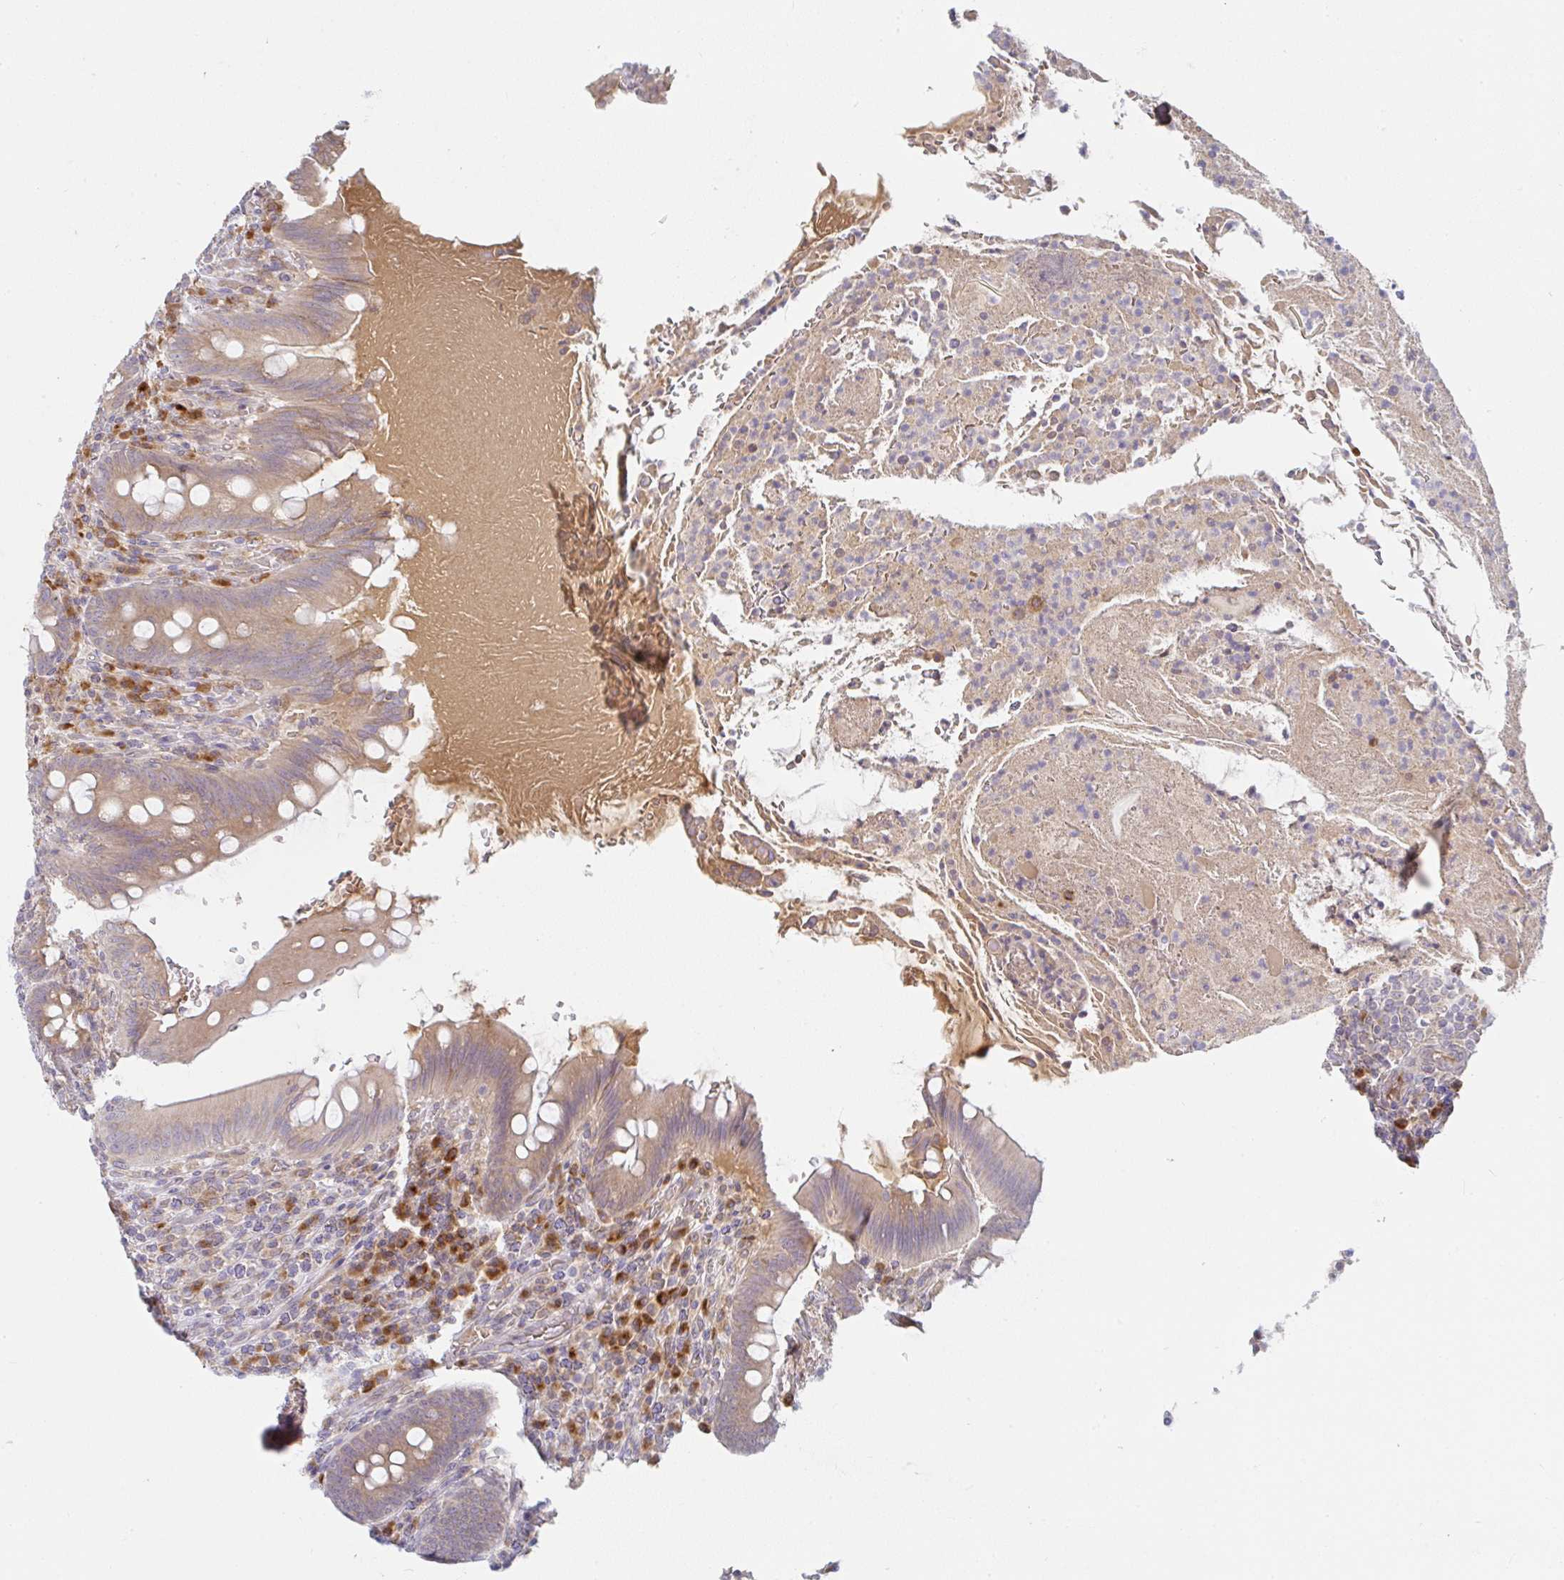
{"staining": {"intensity": "moderate", "quantity": "<25%", "location": "cytoplasmic/membranous"}, "tissue": "appendix", "cell_type": "Glandular cells", "image_type": "normal", "snomed": [{"axis": "morphology", "description": "Normal tissue, NOS"}, {"axis": "topography", "description": "Appendix"}], "caption": "Immunohistochemistry image of benign appendix stained for a protein (brown), which reveals low levels of moderate cytoplasmic/membranous positivity in approximately <25% of glandular cells.", "gene": "DERL2", "patient": {"sex": "female", "age": 43}}